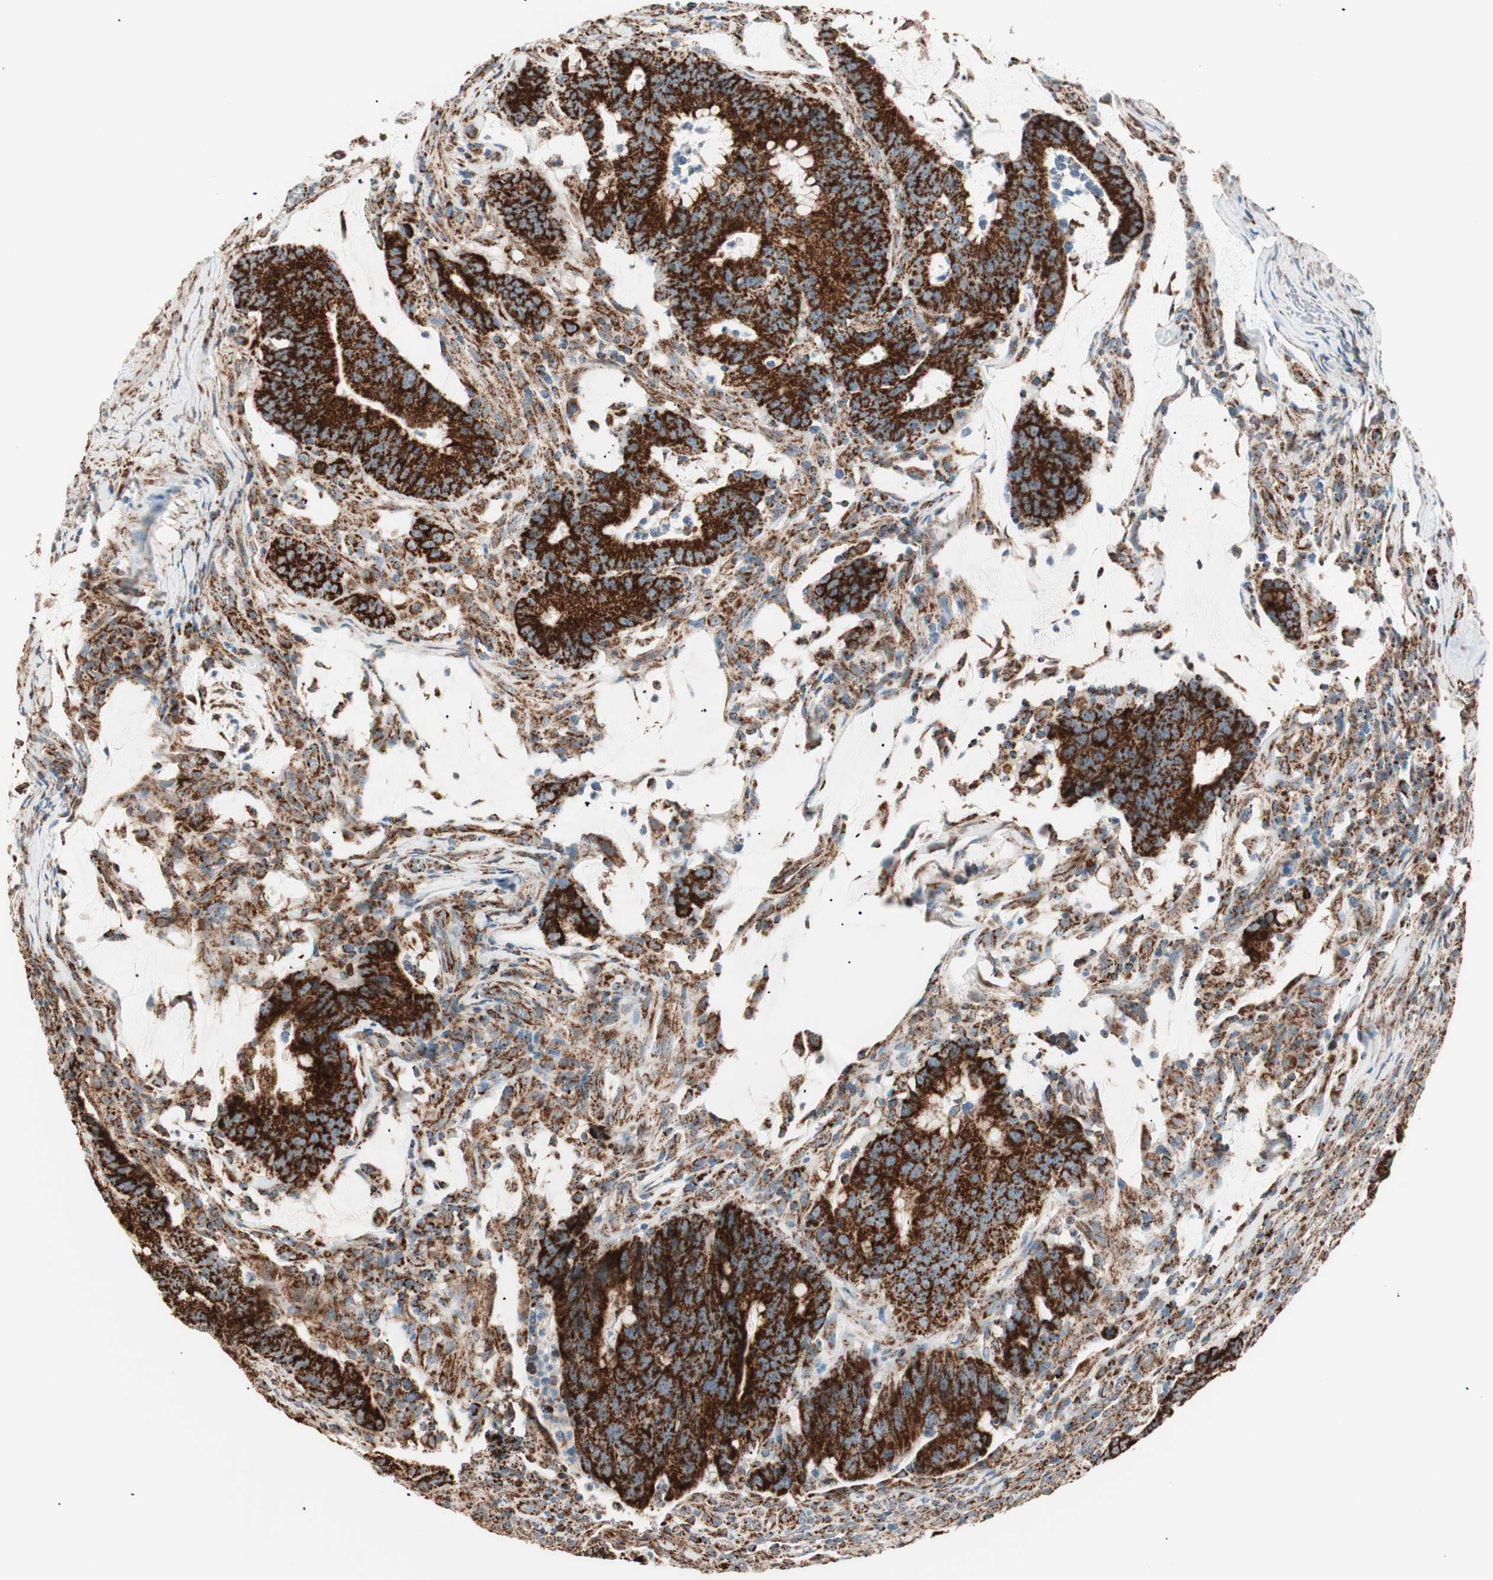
{"staining": {"intensity": "strong", "quantity": ">75%", "location": "cytoplasmic/membranous"}, "tissue": "colorectal cancer", "cell_type": "Tumor cells", "image_type": "cancer", "snomed": [{"axis": "morphology", "description": "Adenocarcinoma, NOS"}, {"axis": "topography", "description": "Colon"}], "caption": "Approximately >75% of tumor cells in human colorectal cancer display strong cytoplasmic/membranous protein positivity as visualized by brown immunohistochemical staining.", "gene": "TOMM22", "patient": {"sex": "male", "age": 45}}